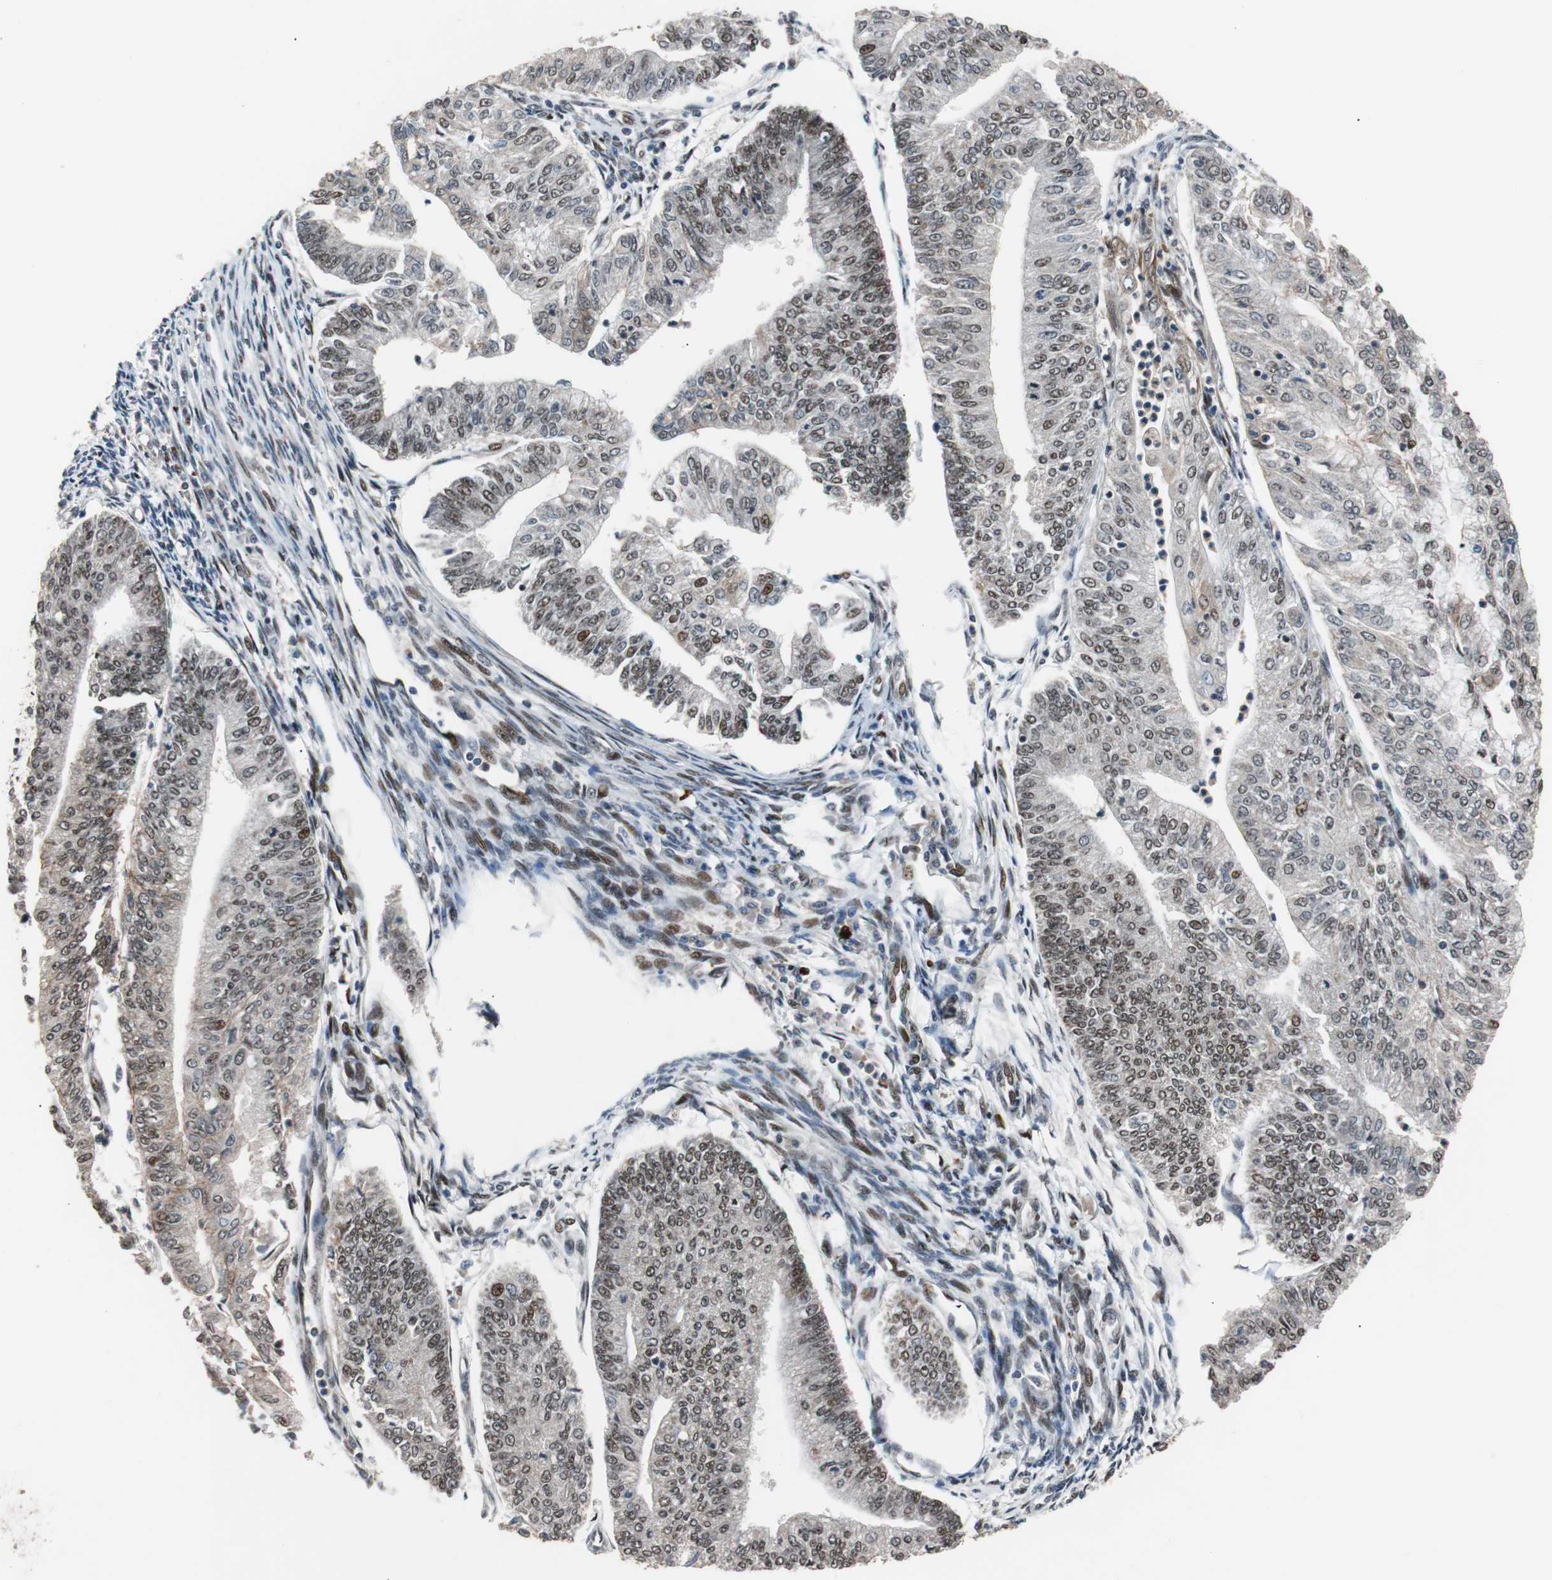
{"staining": {"intensity": "moderate", "quantity": ">75%", "location": "nuclear"}, "tissue": "endometrial cancer", "cell_type": "Tumor cells", "image_type": "cancer", "snomed": [{"axis": "morphology", "description": "Adenocarcinoma, NOS"}, {"axis": "topography", "description": "Endometrium"}], "caption": "The photomicrograph shows staining of endometrial adenocarcinoma, revealing moderate nuclear protein staining (brown color) within tumor cells.", "gene": "NBL1", "patient": {"sex": "female", "age": 59}}